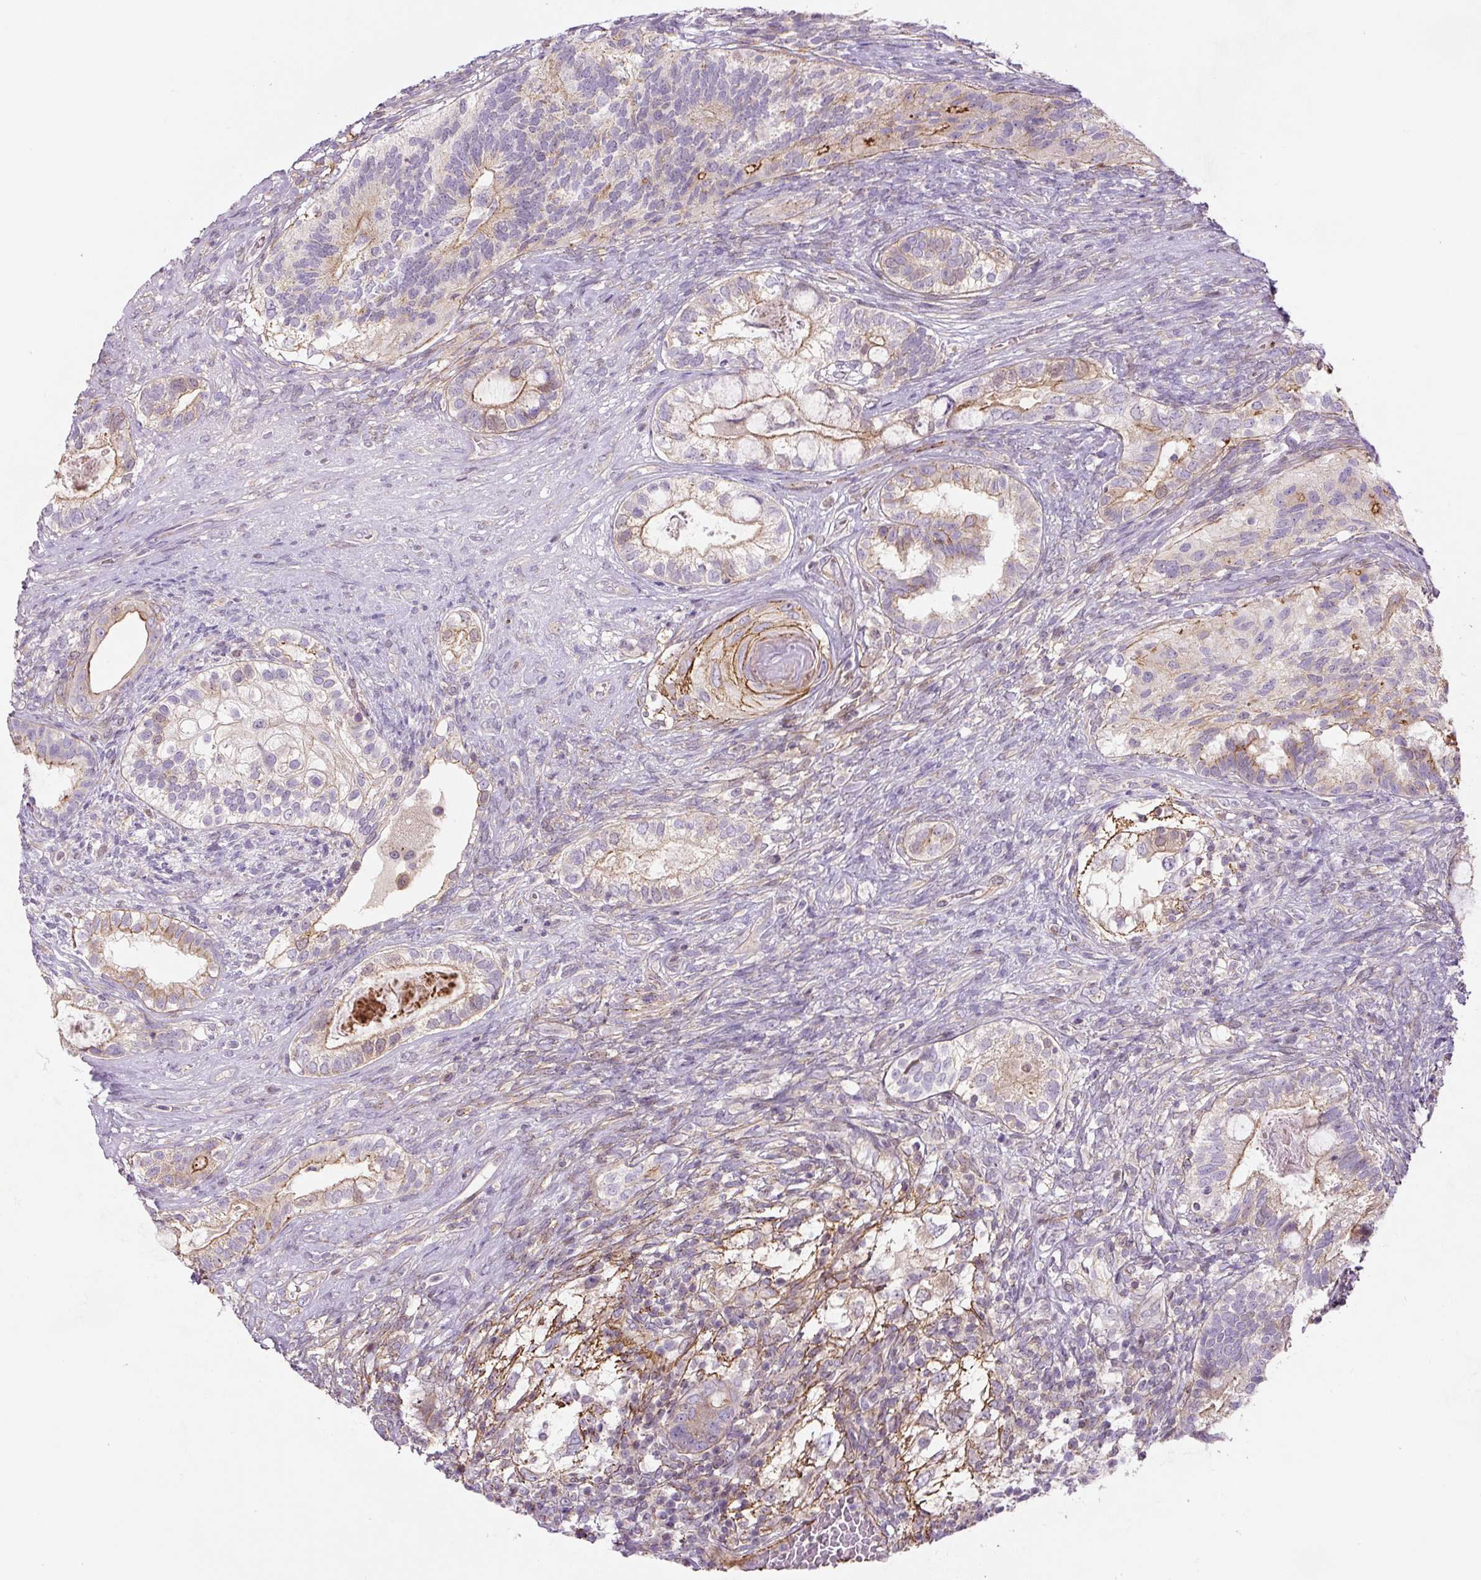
{"staining": {"intensity": "moderate", "quantity": "<25%", "location": "cytoplasmic/membranous"}, "tissue": "testis cancer", "cell_type": "Tumor cells", "image_type": "cancer", "snomed": [{"axis": "morphology", "description": "Seminoma, NOS"}, {"axis": "morphology", "description": "Carcinoma, Embryonal, NOS"}, {"axis": "topography", "description": "Testis"}], "caption": "About <25% of tumor cells in seminoma (testis) display moderate cytoplasmic/membranous protein expression as visualized by brown immunohistochemical staining.", "gene": "CCNI2", "patient": {"sex": "male", "age": 41}}